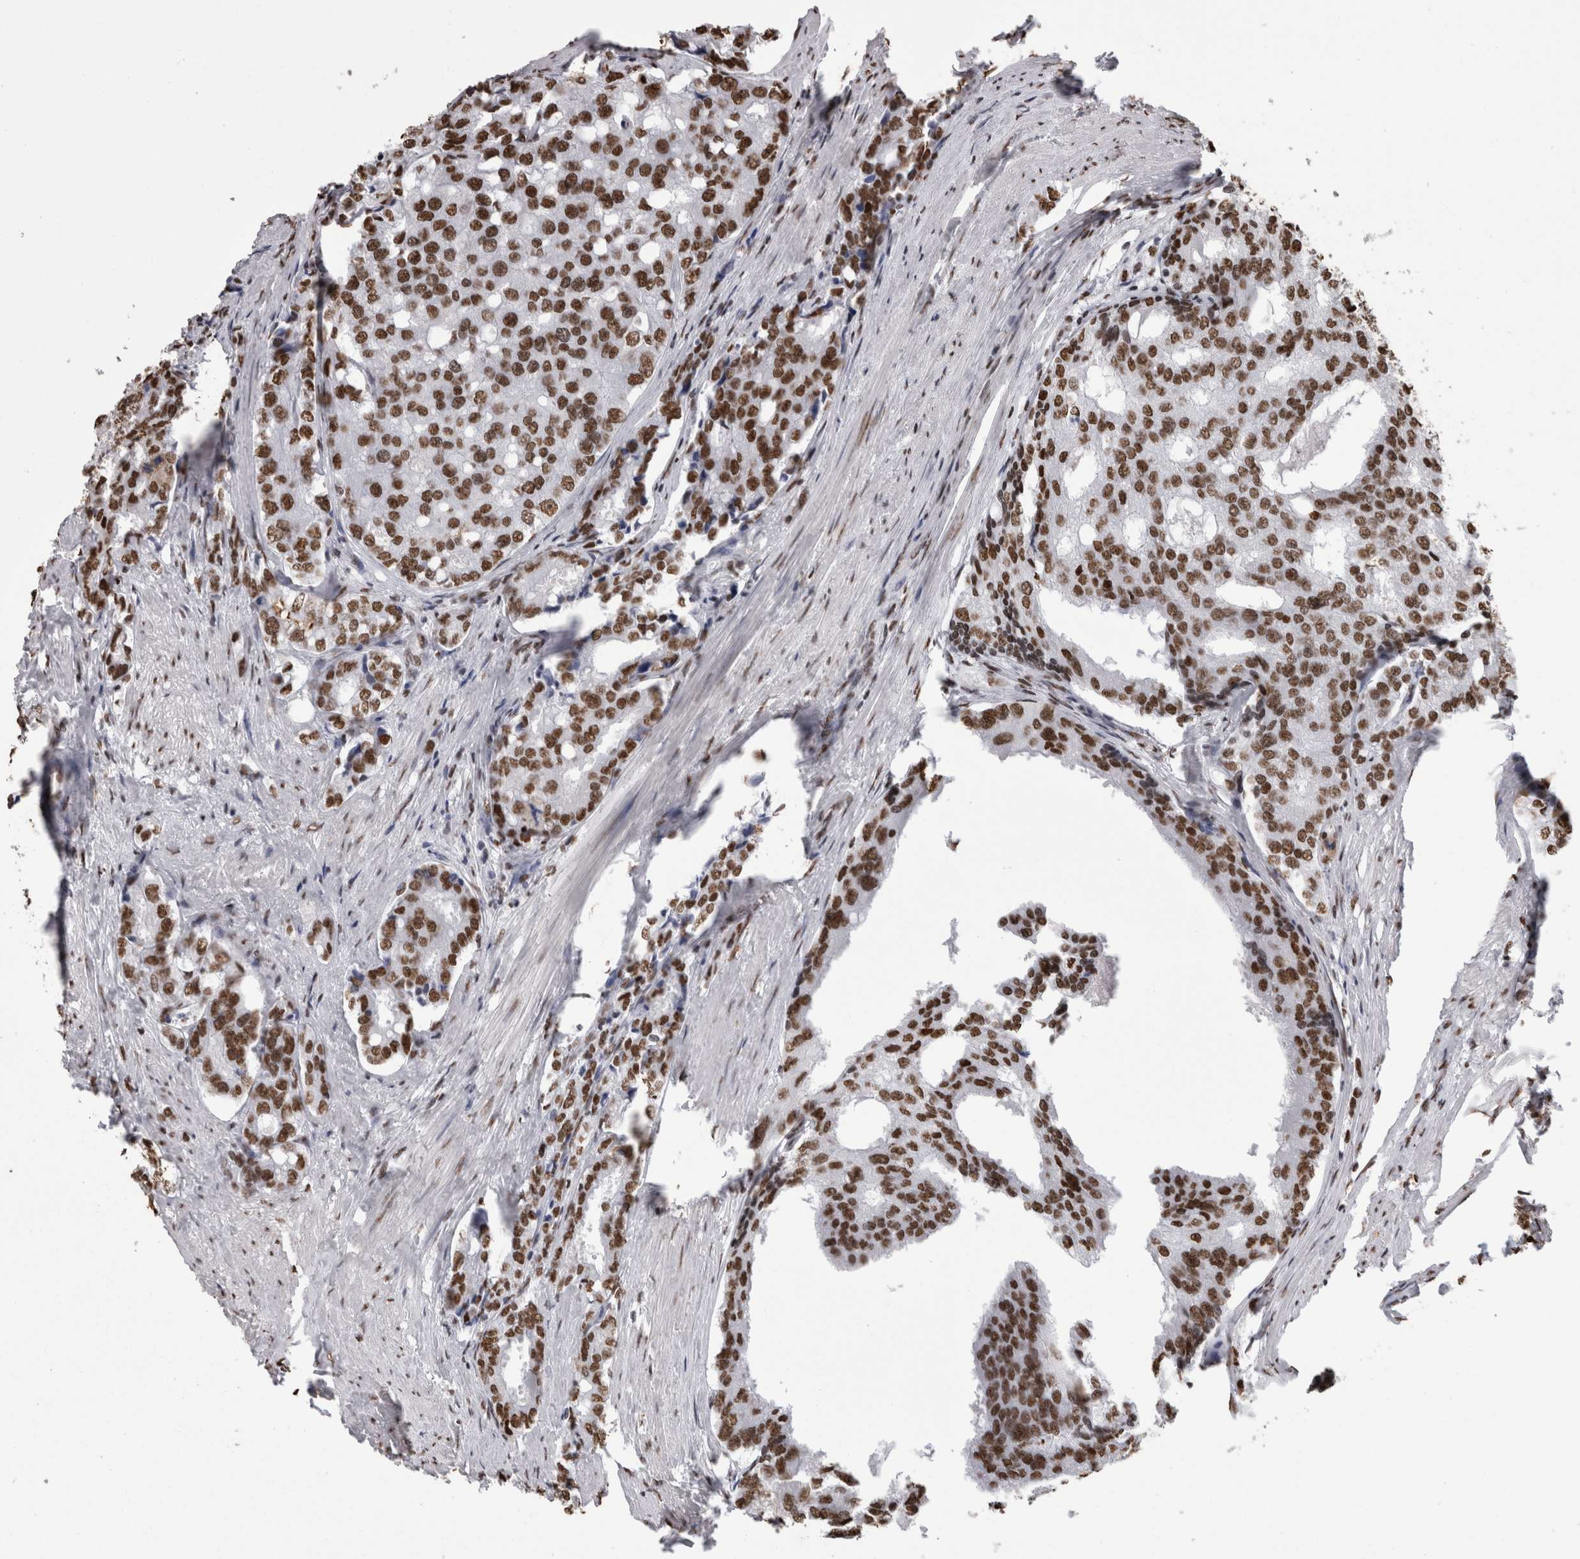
{"staining": {"intensity": "strong", "quantity": ">75%", "location": "nuclear"}, "tissue": "prostate cancer", "cell_type": "Tumor cells", "image_type": "cancer", "snomed": [{"axis": "morphology", "description": "Adenocarcinoma, High grade"}, {"axis": "topography", "description": "Prostate"}], "caption": "Protein expression analysis of human high-grade adenocarcinoma (prostate) reveals strong nuclear positivity in about >75% of tumor cells. (brown staining indicates protein expression, while blue staining denotes nuclei).", "gene": "HNRNPM", "patient": {"sex": "male", "age": 50}}